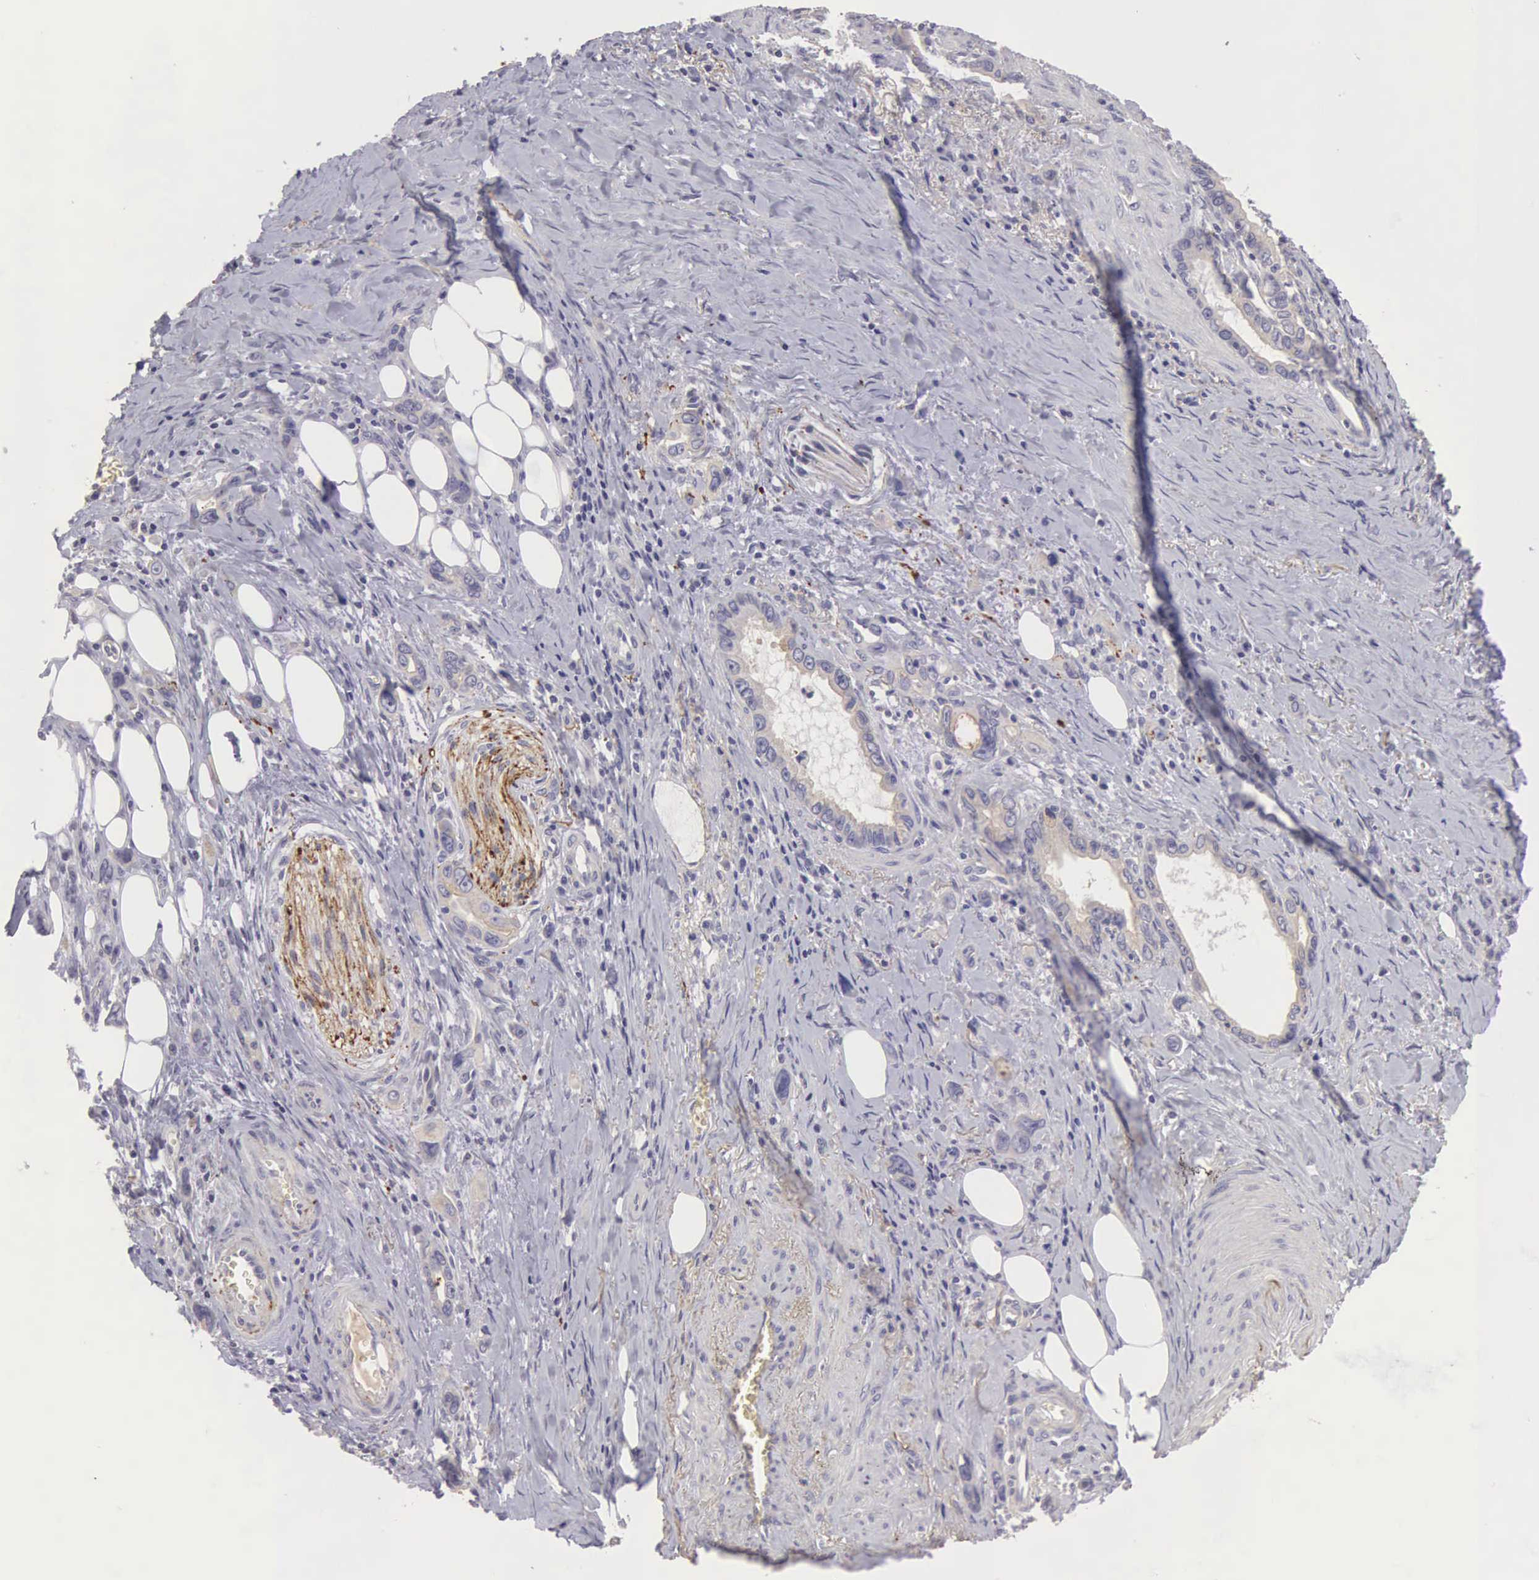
{"staining": {"intensity": "negative", "quantity": "none", "location": "none"}, "tissue": "stomach cancer", "cell_type": "Tumor cells", "image_type": "cancer", "snomed": [{"axis": "morphology", "description": "Adenocarcinoma, NOS"}, {"axis": "topography", "description": "Stomach"}], "caption": "This is a image of IHC staining of stomach cancer, which shows no staining in tumor cells.", "gene": "CLU", "patient": {"sex": "male", "age": 78}}